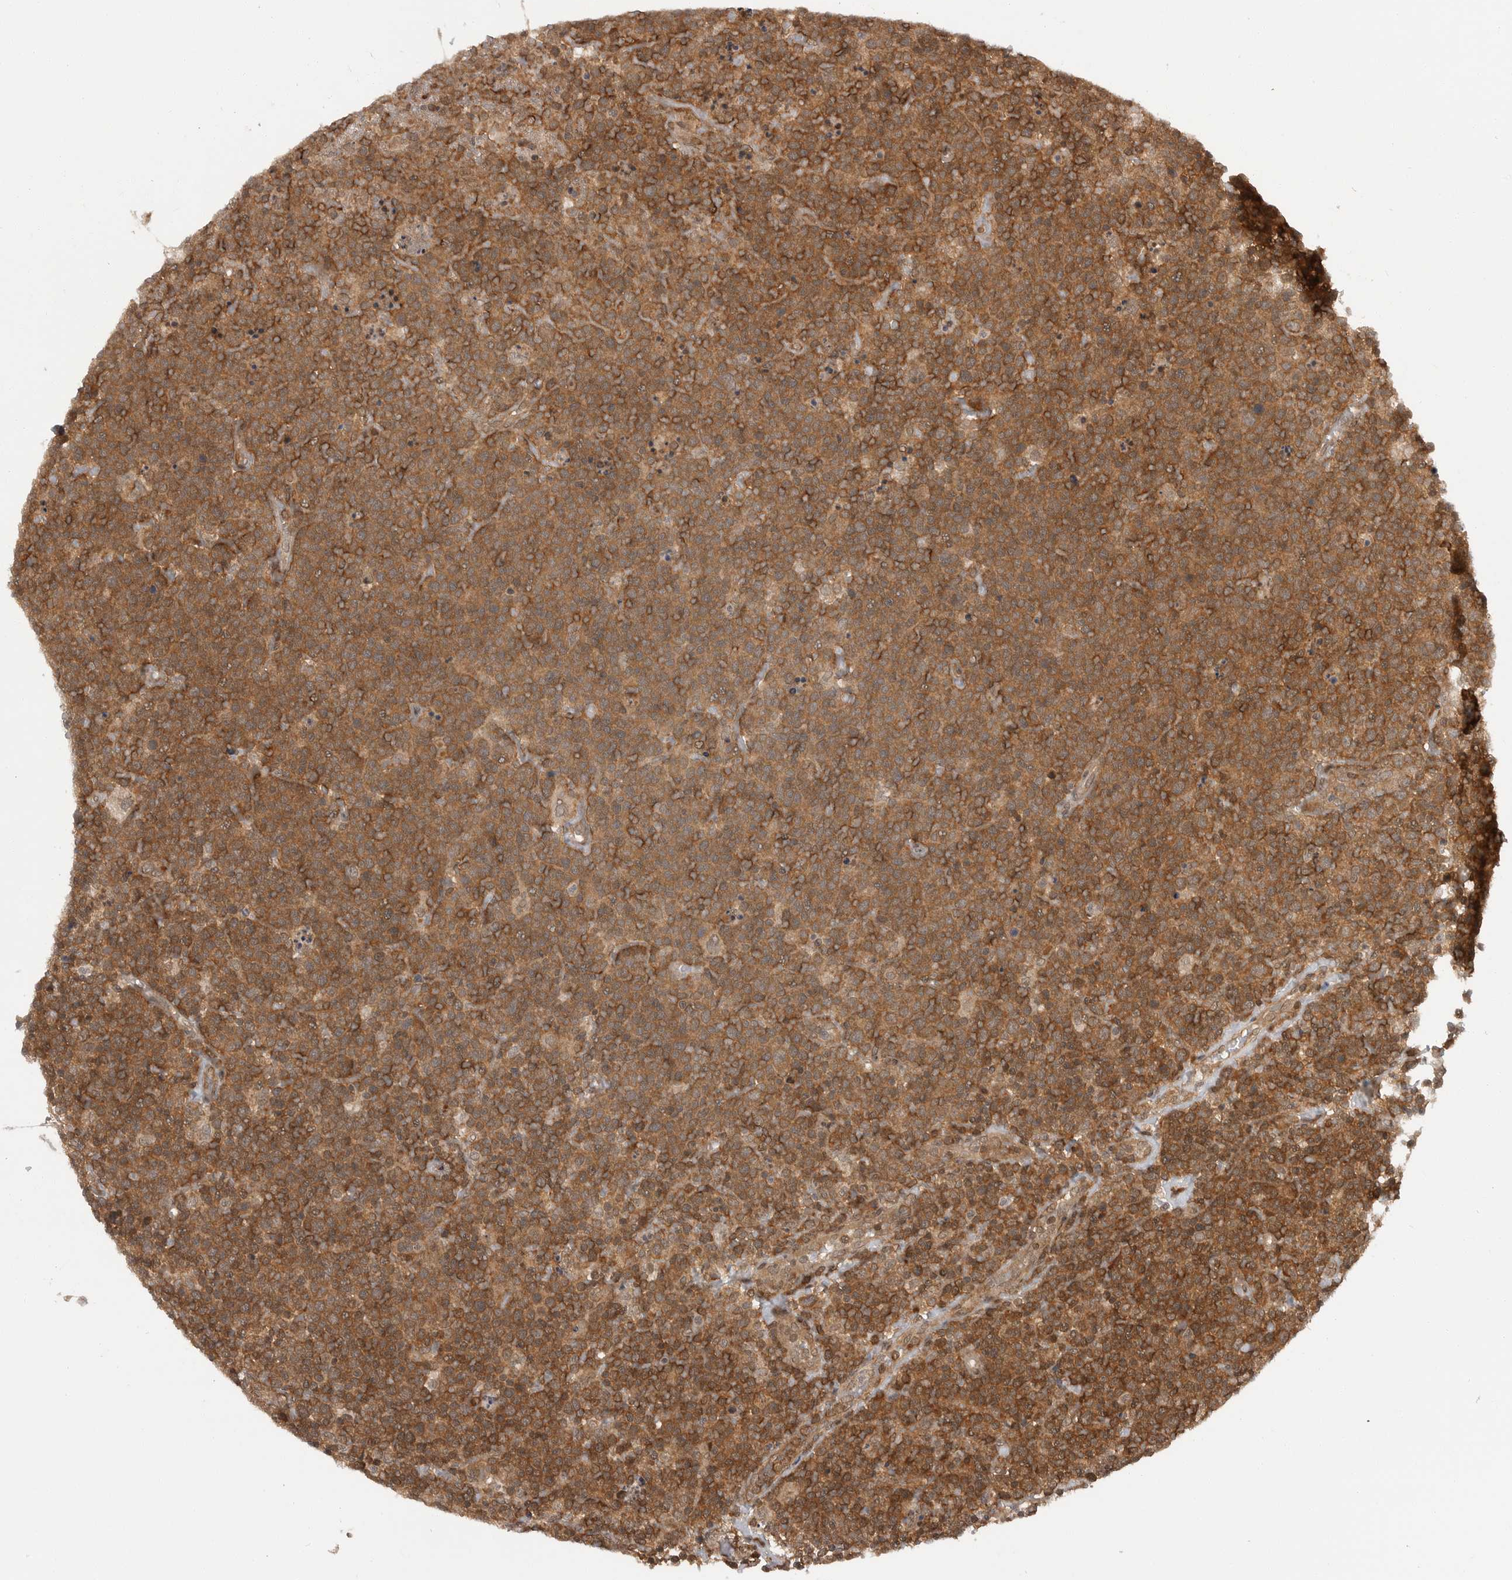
{"staining": {"intensity": "moderate", "quantity": ">75%", "location": "cytoplasmic/membranous"}, "tissue": "lymphoma", "cell_type": "Tumor cells", "image_type": "cancer", "snomed": [{"axis": "morphology", "description": "Malignant lymphoma, non-Hodgkin's type, High grade"}, {"axis": "topography", "description": "Lymph node"}], "caption": "IHC photomicrograph of lymphoma stained for a protein (brown), which displays medium levels of moderate cytoplasmic/membranous expression in approximately >75% of tumor cells.", "gene": "SZRD1", "patient": {"sex": "male", "age": 61}}